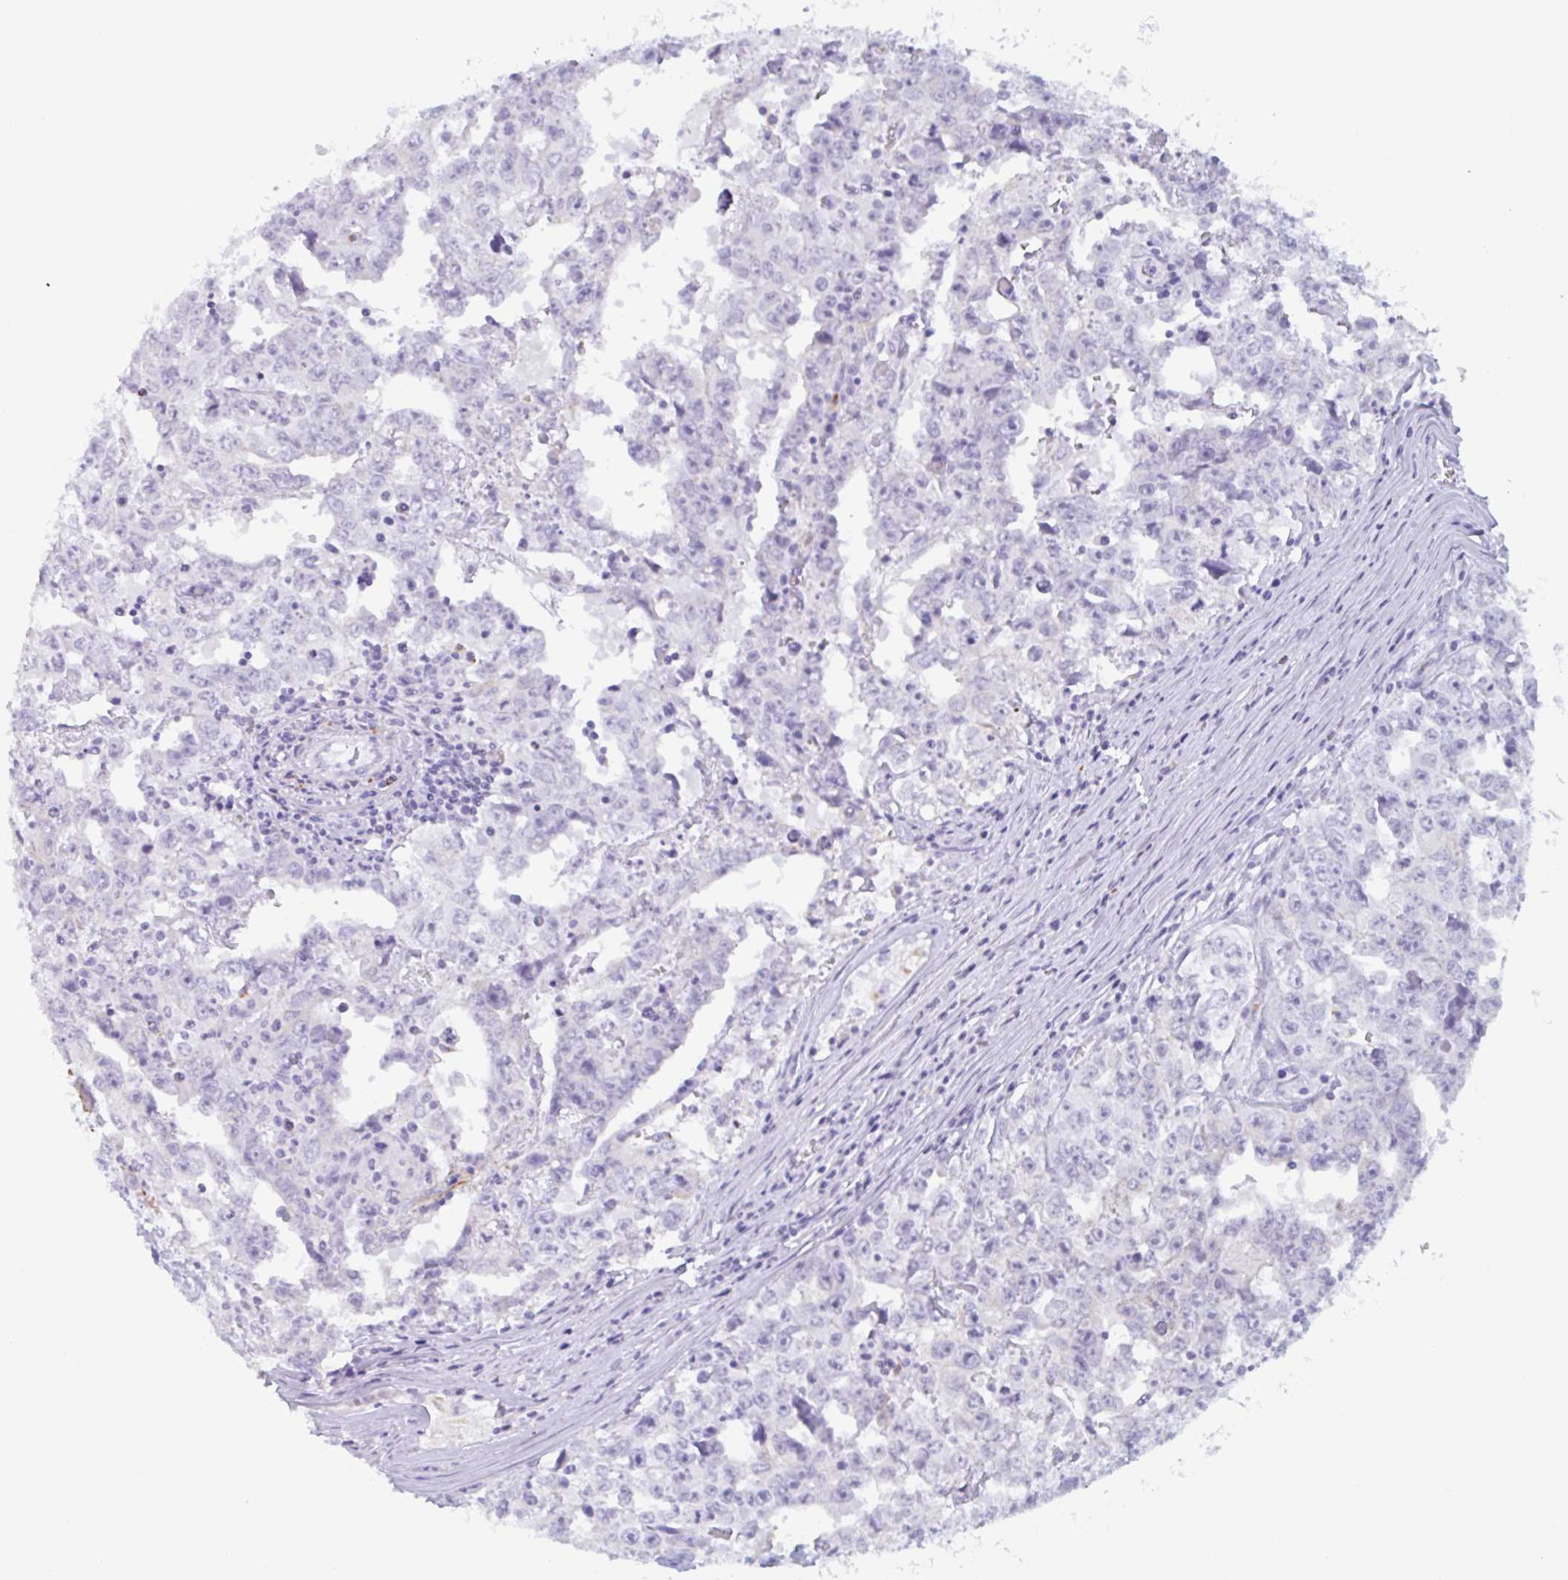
{"staining": {"intensity": "negative", "quantity": "none", "location": "none"}, "tissue": "testis cancer", "cell_type": "Tumor cells", "image_type": "cancer", "snomed": [{"axis": "morphology", "description": "Carcinoma, Embryonal, NOS"}, {"axis": "topography", "description": "Testis"}], "caption": "IHC of human embryonal carcinoma (testis) exhibits no staining in tumor cells.", "gene": "DTWD2", "patient": {"sex": "male", "age": 22}}